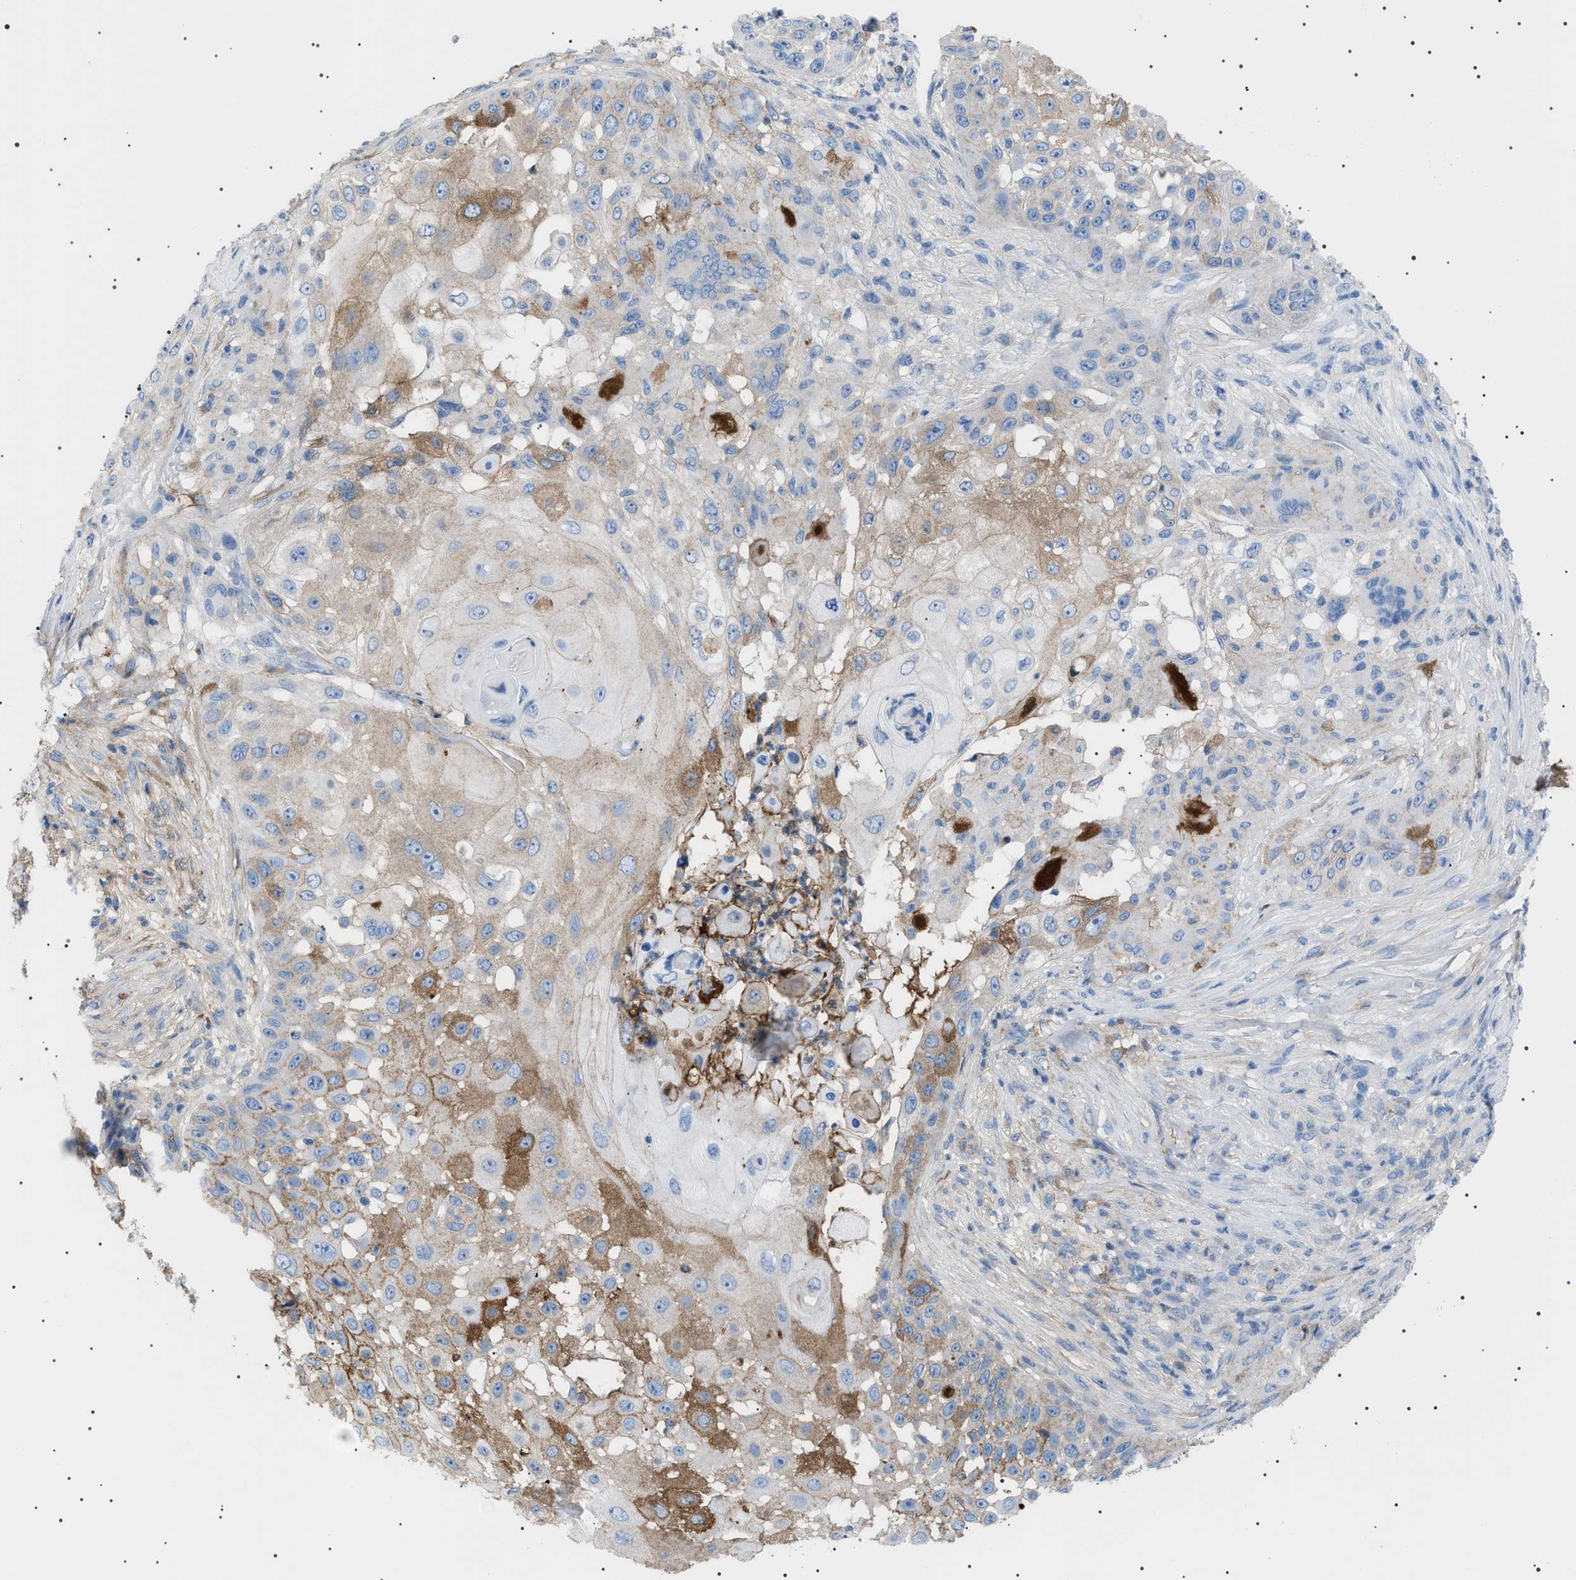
{"staining": {"intensity": "weak", "quantity": "25%-75%", "location": "cytoplasmic/membranous"}, "tissue": "skin cancer", "cell_type": "Tumor cells", "image_type": "cancer", "snomed": [{"axis": "morphology", "description": "Squamous cell carcinoma, NOS"}, {"axis": "topography", "description": "Skin"}], "caption": "The photomicrograph reveals a brown stain indicating the presence of a protein in the cytoplasmic/membranous of tumor cells in squamous cell carcinoma (skin). The protein of interest is shown in brown color, while the nuclei are stained blue.", "gene": "LPA", "patient": {"sex": "female", "age": 44}}